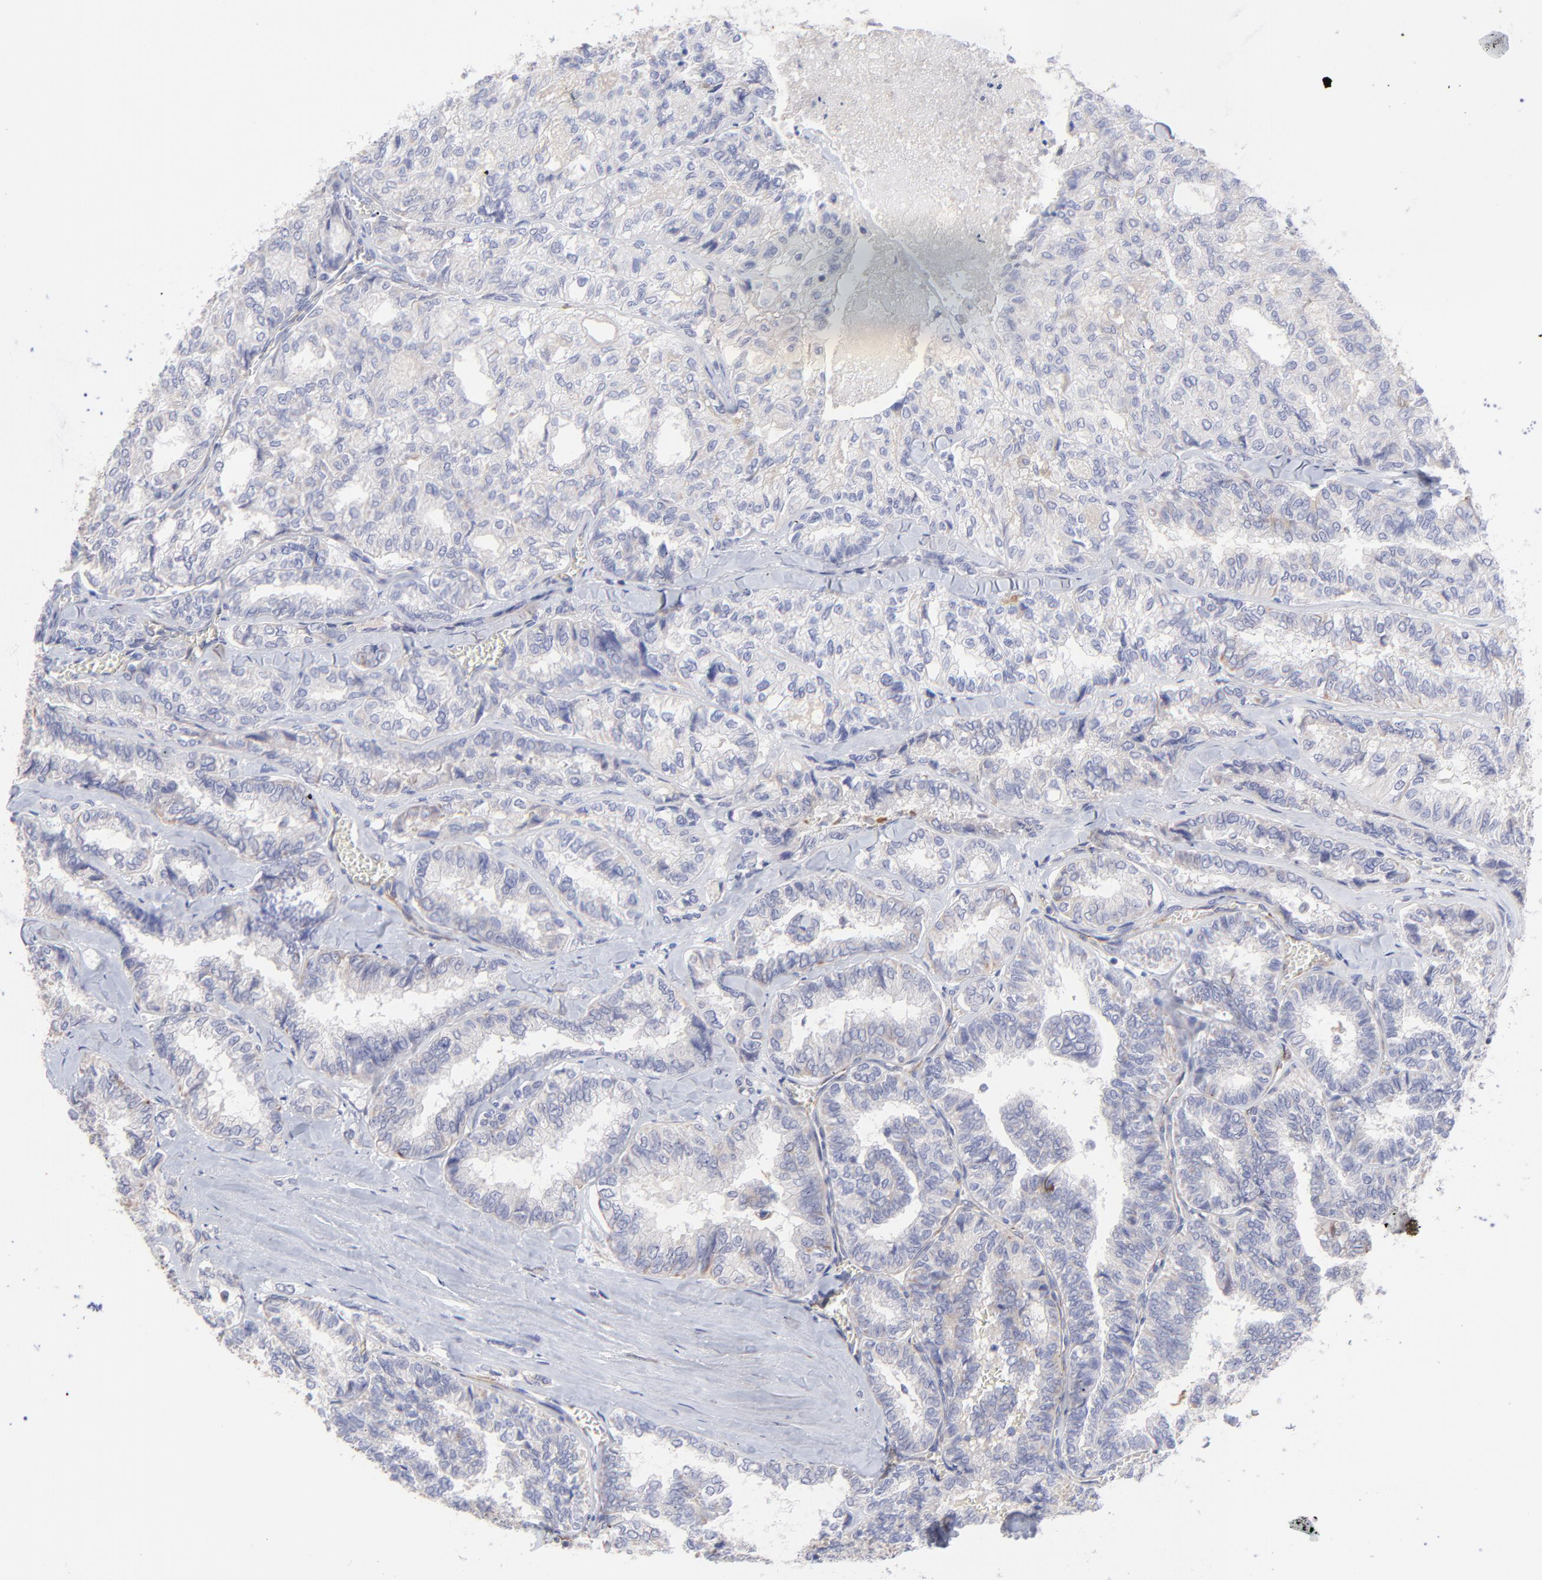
{"staining": {"intensity": "weak", "quantity": "25%-75%", "location": "cytoplasmic/membranous"}, "tissue": "thyroid cancer", "cell_type": "Tumor cells", "image_type": "cancer", "snomed": [{"axis": "morphology", "description": "Papillary adenocarcinoma, NOS"}, {"axis": "topography", "description": "Thyroid gland"}], "caption": "Protein staining exhibits weak cytoplasmic/membranous staining in approximately 25%-75% of tumor cells in papillary adenocarcinoma (thyroid).", "gene": "COX8C", "patient": {"sex": "female", "age": 35}}